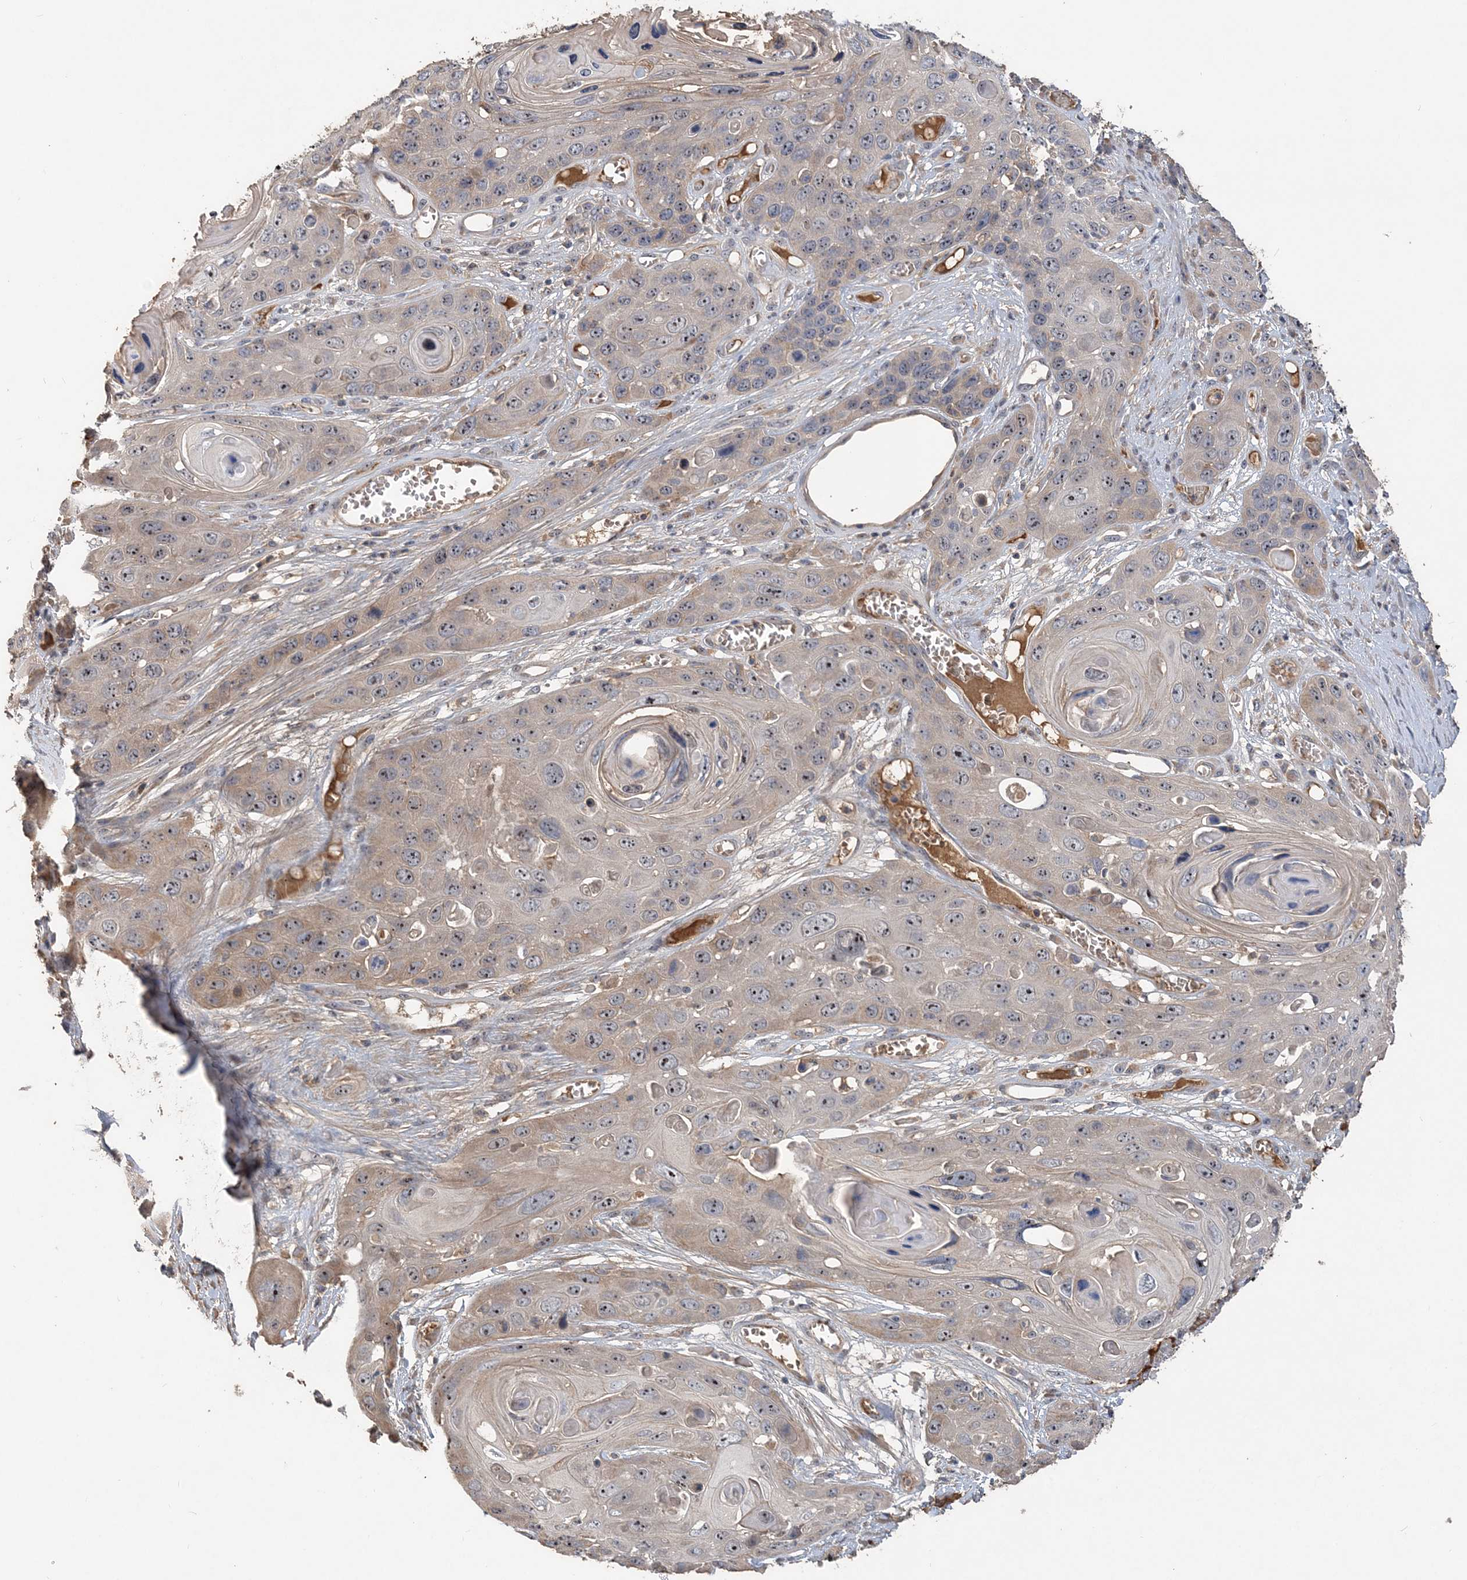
{"staining": {"intensity": "weak", "quantity": "25%-75%", "location": "cytoplasmic/membranous,nuclear"}, "tissue": "skin cancer", "cell_type": "Tumor cells", "image_type": "cancer", "snomed": [{"axis": "morphology", "description": "Squamous cell carcinoma, NOS"}, {"axis": "topography", "description": "Skin"}], "caption": "Skin cancer (squamous cell carcinoma) stained with a protein marker exhibits weak staining in tumor cells.", "gene": "GRINA", "patient": {"sex": "male", "age": 55}}